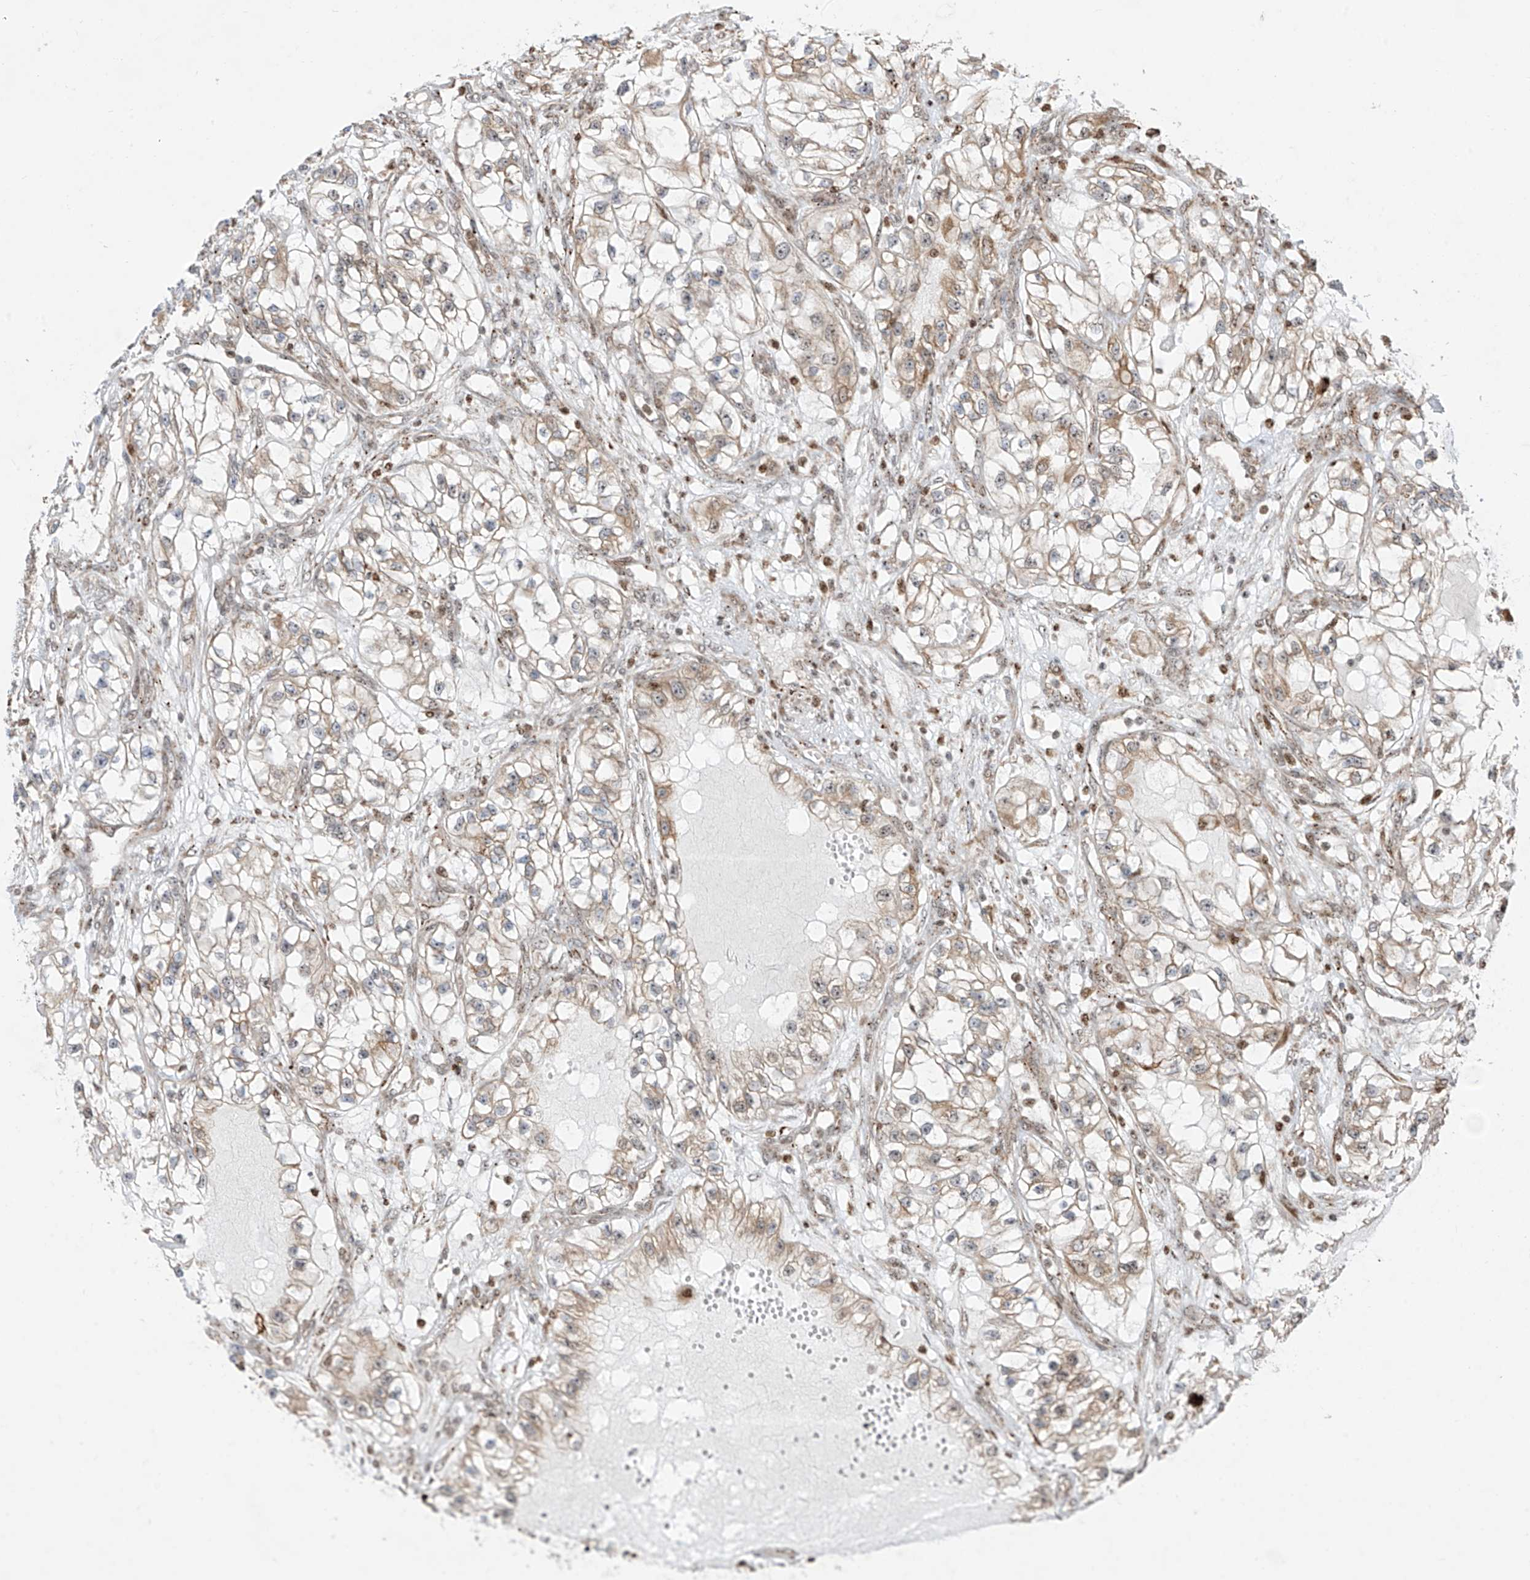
{"staining": {"intensity": "weak", "quantity": "<25%", "location": "cytoplasmic/membranous,nuclear"}, "tissue": "renal cancer", "cell_type": "Tumor cells", "image_type": "cancer", "snomed": [{"axis": "morphology", "description": "Adenocarcinoma, NOS"}, {"axis": "topography", "description": "Kidney"}], "caption": "This is an IHC image of human adenocarcinoma (renal). There is no positivity in tumor cells.", "gene": "ZBTB8A", "patient": {"sex": "female", "age": 57}}